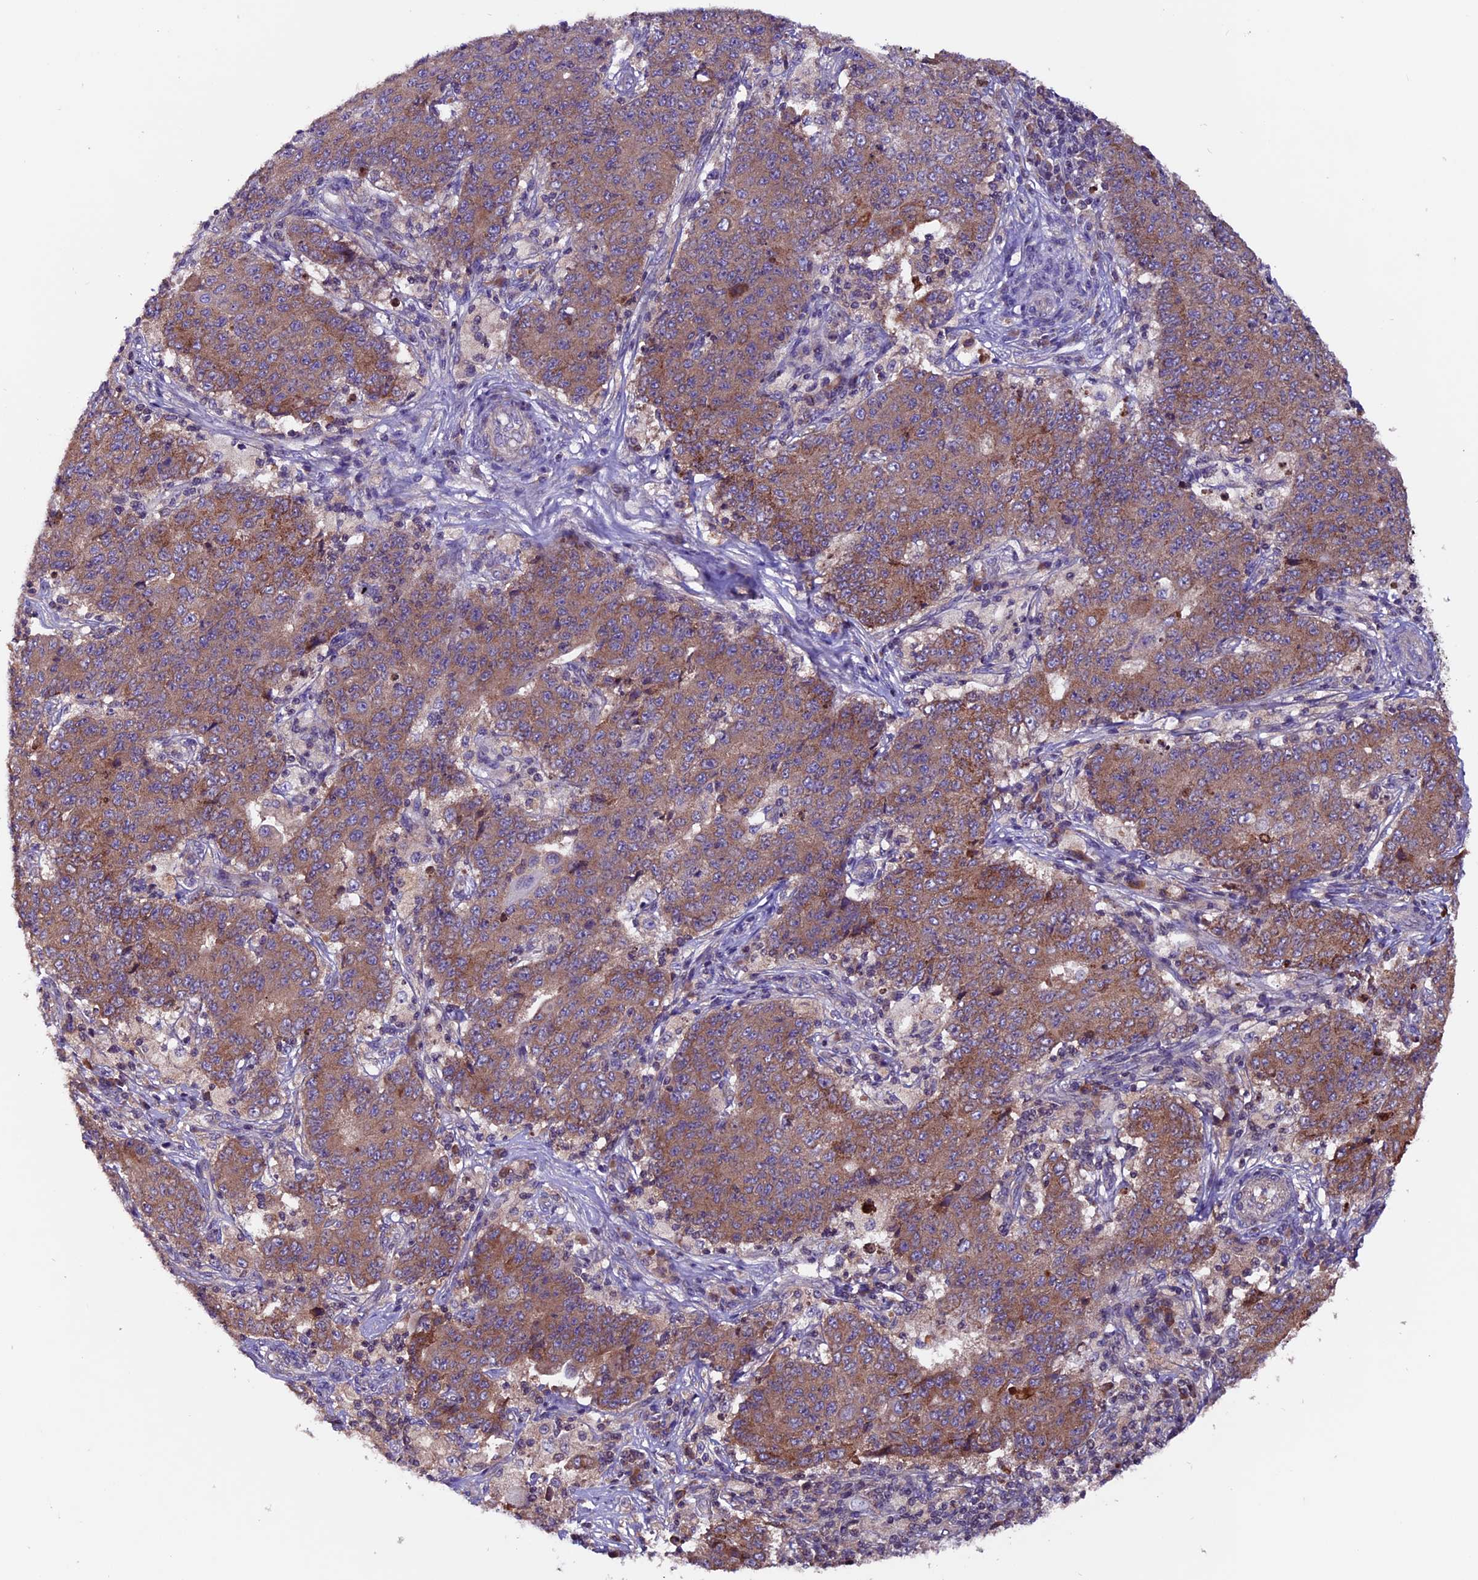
{"staining": {"intensity": "moderate", "quantity": ">75%", "location": "cytoplasmic/membranous"}, "tissue": "ovarian cancer", "cell_type": "Tumor cells", "image_type": "cancer", "snomed": [{"axis": "morphology", "description": "Carcinoma, endometroid"}, {"axis": "topography", "description": "Ovary"}], "caption": "Ovarian endometroid carcinoma stained with a brown dye exhibits moderate cytoplasmic/membranous positive staining in approximately >75% of tumor cells.", "gene": "ZNF598", "patient": {"sex": "female", "age": 42}}